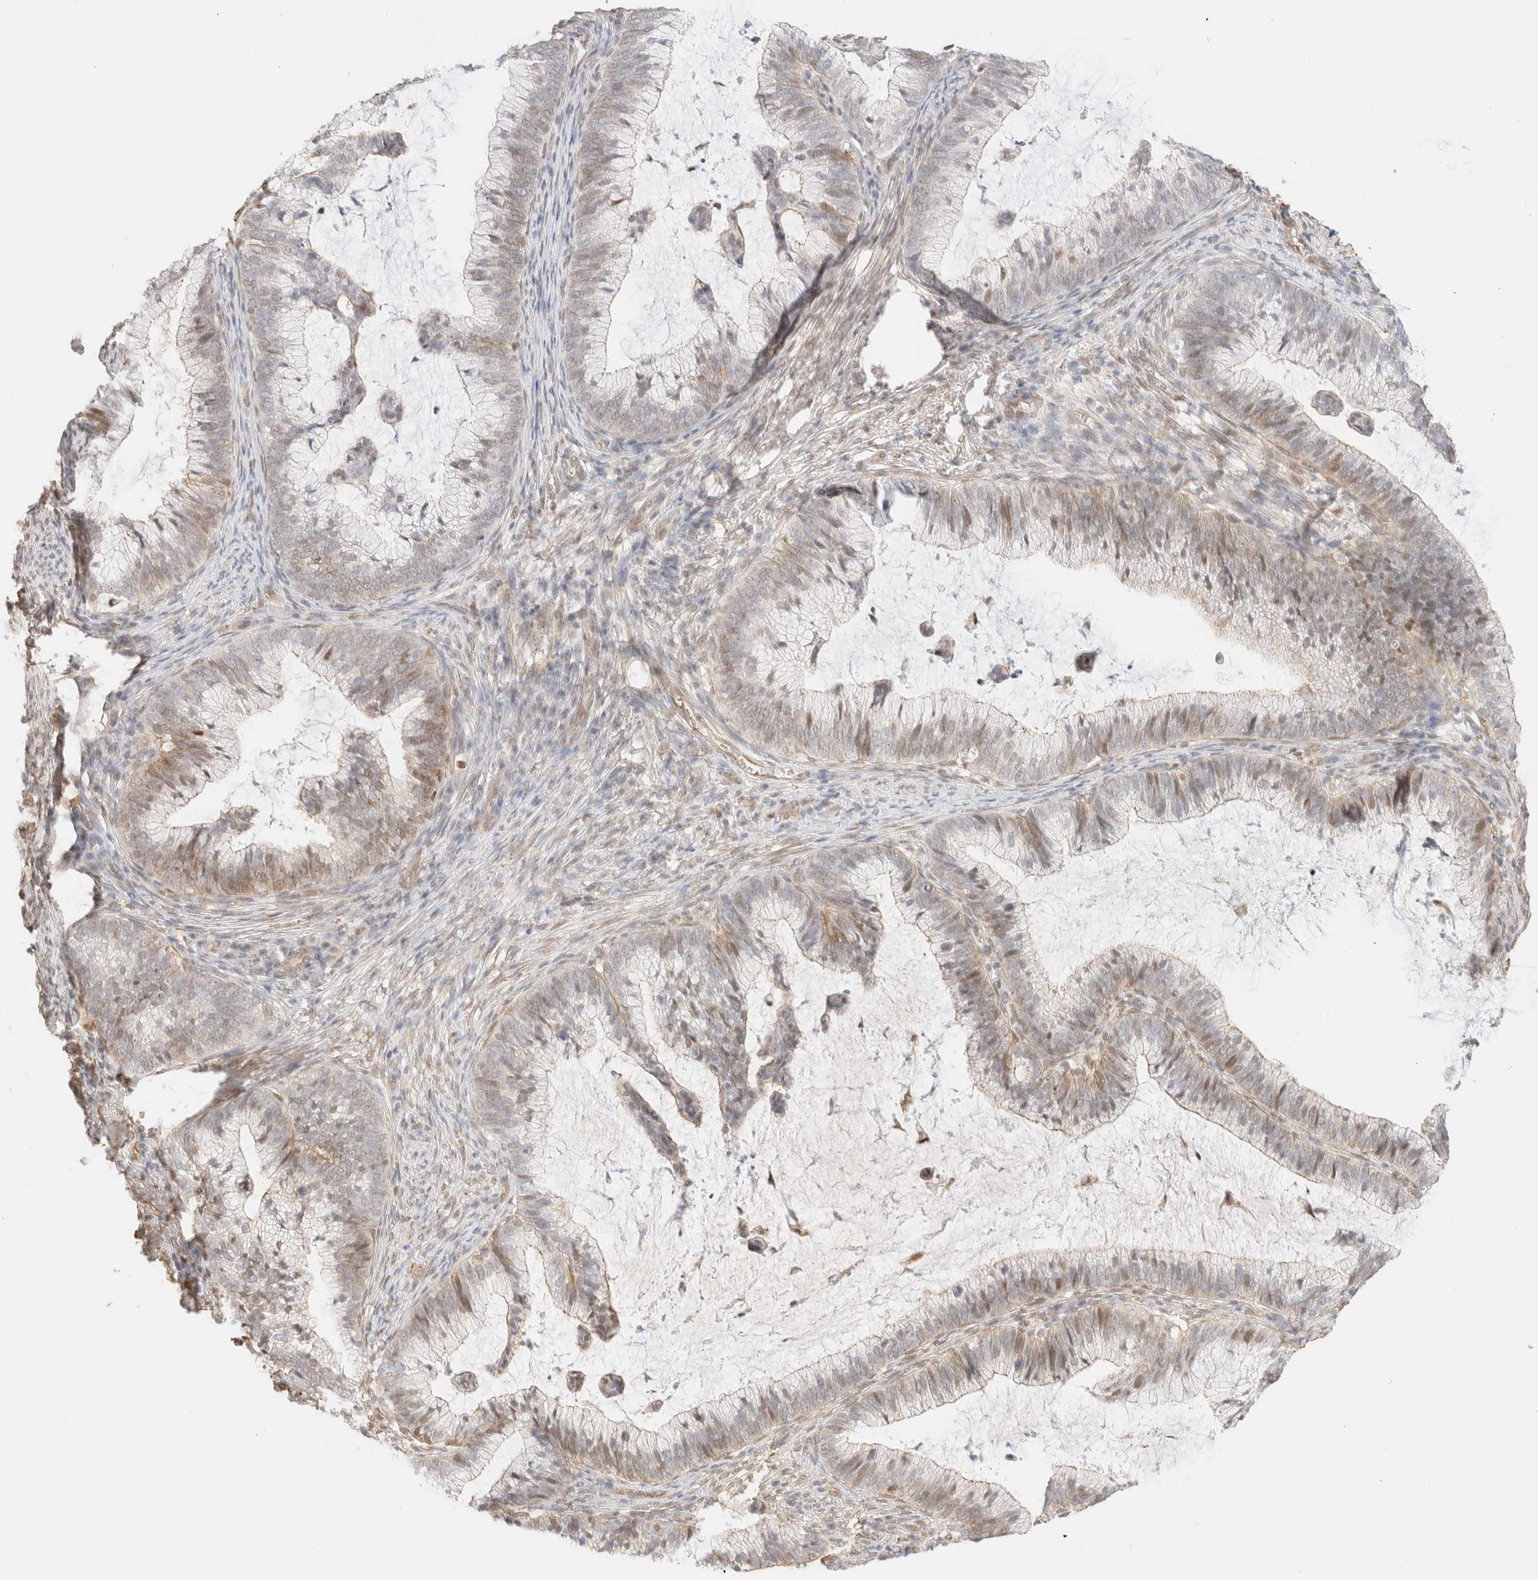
{"staining": {"intensity": "weak", "quantity": "25%-75%", "location": "nuclear"}, "tissue": "cervical cancer", "cell_type": "Tumor cells", "image_type": "cancer", "snomed": [{"axis": "morphology", "description": "Adenocarcinoma, NOS"}, {"axis": "topography", "description": "Cervix"}], "caption": "This micrograph demonstrates immunohistochemistry (IHC) staining of cervical cancer (adenocarcinoma), with low weak nuclear expression in about 25%-75% of tumor cells.", "gene": "ARID5A", "patient": {"sex": "female", "age": 36}}